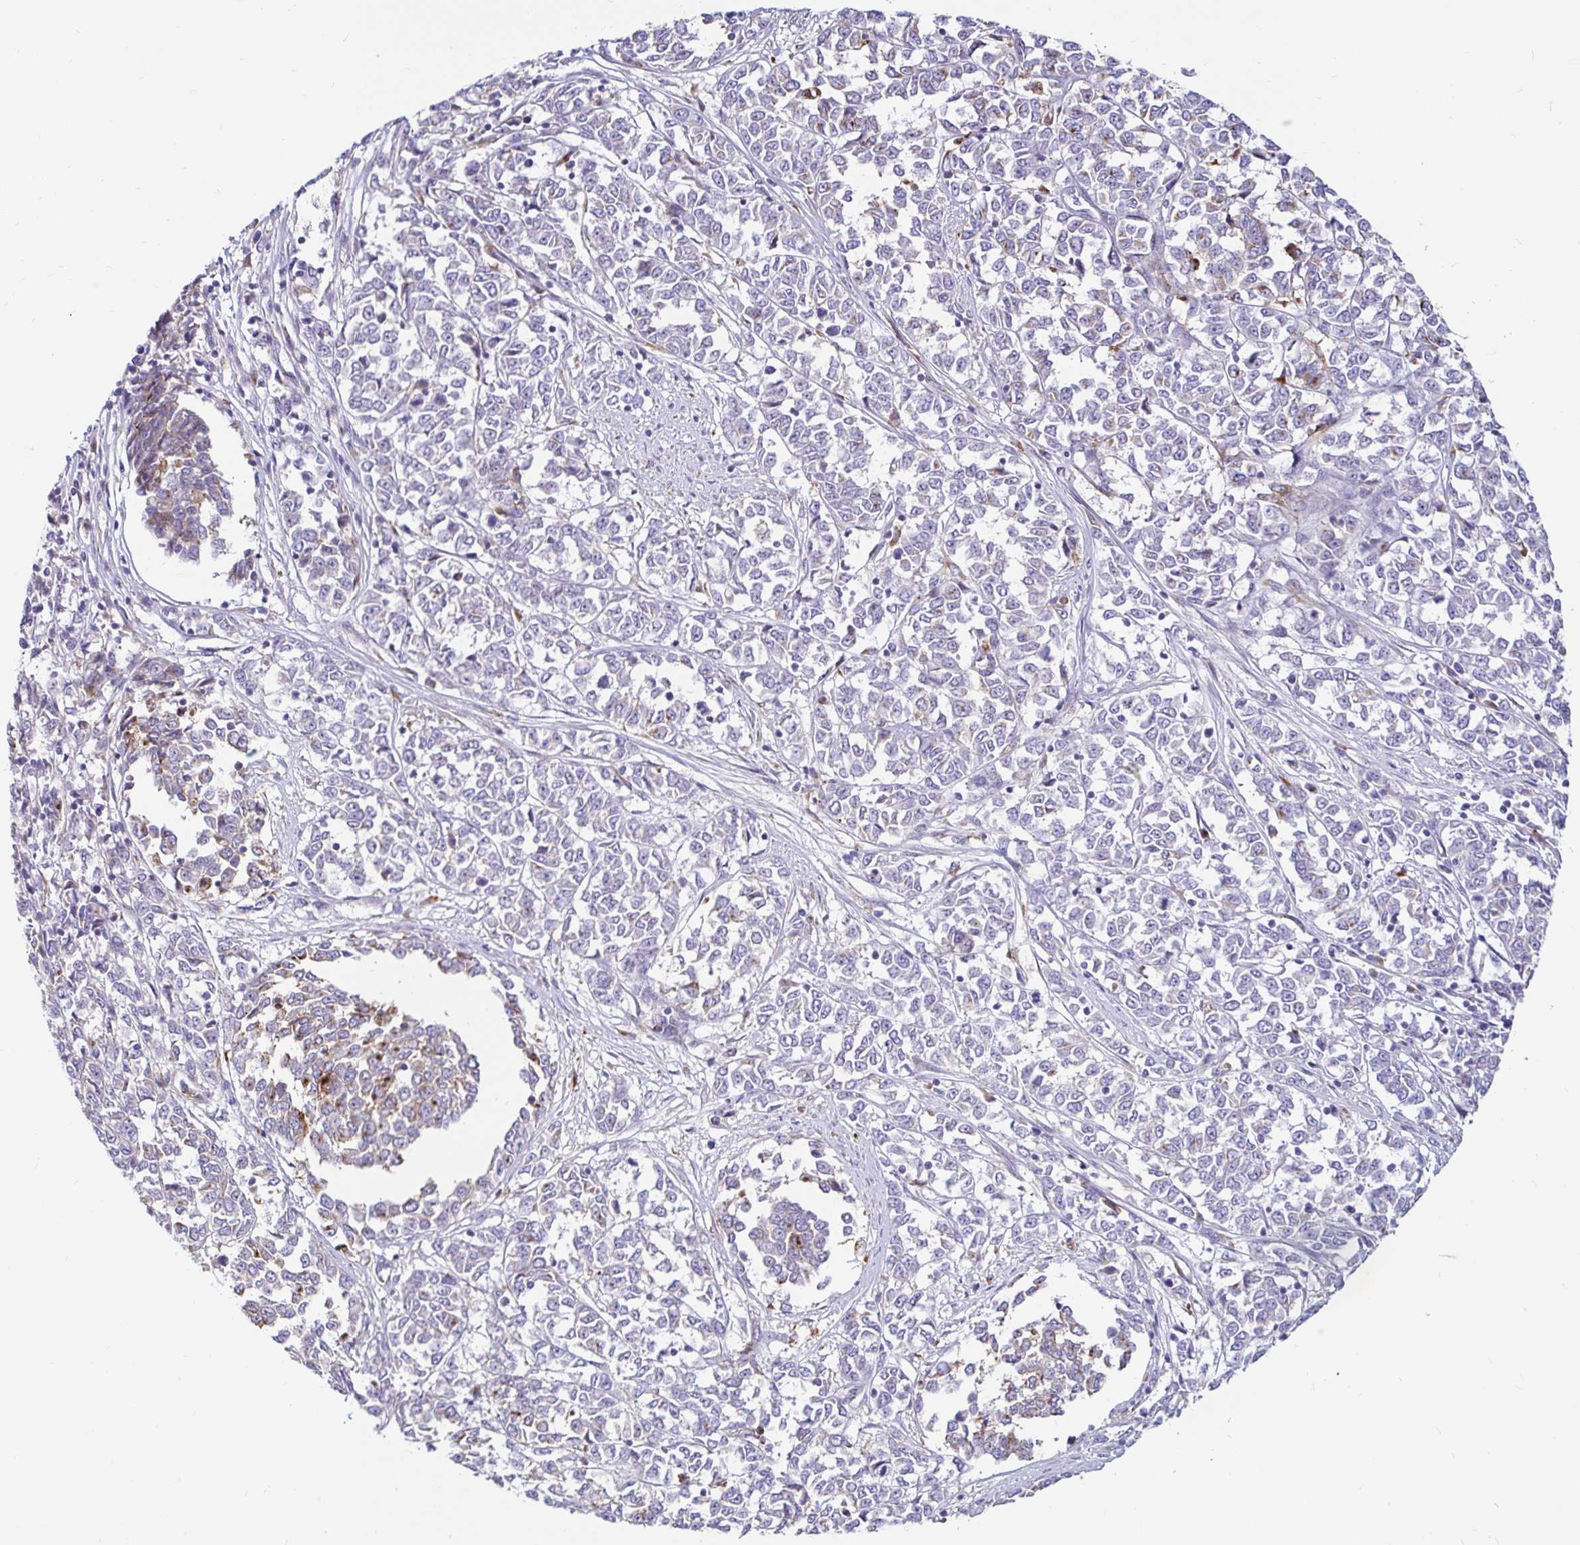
{"staining": {"intensity": "weak", "quantity": "<25%", "location": "cytoplasmic/membranous"}, "tissue": "melanoma", "cell_type": "Tumor cells", "image_type": "cancer", "snomed": [{"axis": "morphology", "description": "Malignant melanoma, NOS"}, {"axis": "topography", "description": "Skin"}], "caption": "Photomicrograph shows no significant protein positivity in tumor cells of malignant melanoma.", "gene": "FUCA1", "patient": {"sex": "female", "age": 72}}